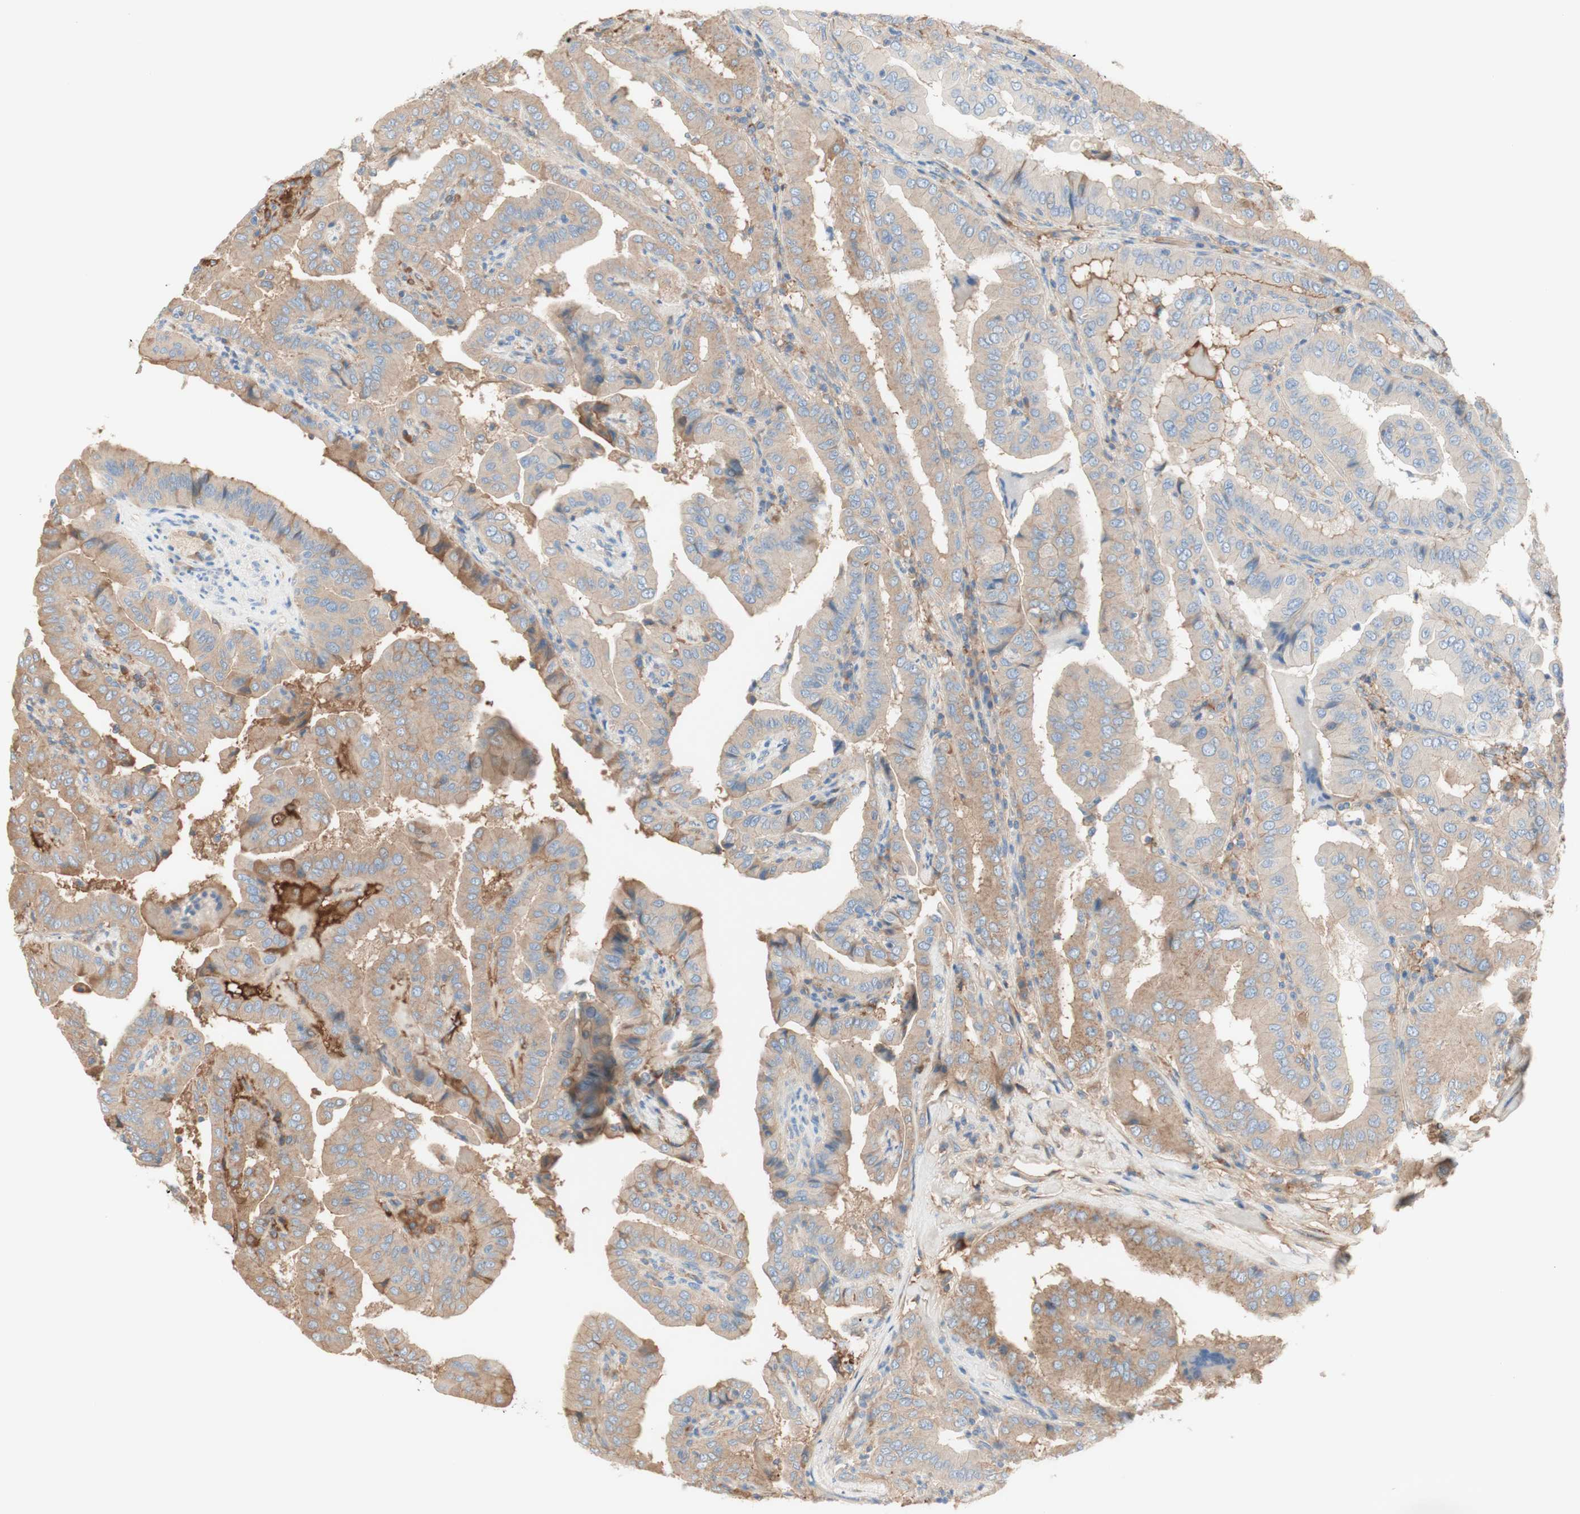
{"staining": {"intensity": "weak", "quantity": ">75%", "location": "cytoplasmic/membranous"}, "tissue": "thyroid cancer", "cell_type": "Tumor cells", "image_type": "cancer", "snomed": [{"axis": "morphology", "description": "Papillary adenocarcinoma, NOS"}, {"axis": "topography", "description": "Thyroid gland"}], "caption": "High-magnification brightfield microscopy of thyroid papillary adenocarcinoma stained with DAB (brown) and counterstained with hematoxylin (blue). tumor cells exhibit weak cytoplasmic/membranous staining is identified in approximately>75% of cells.", "gene": "KNG1", "patient": {"sex": "male", "age": 33}}